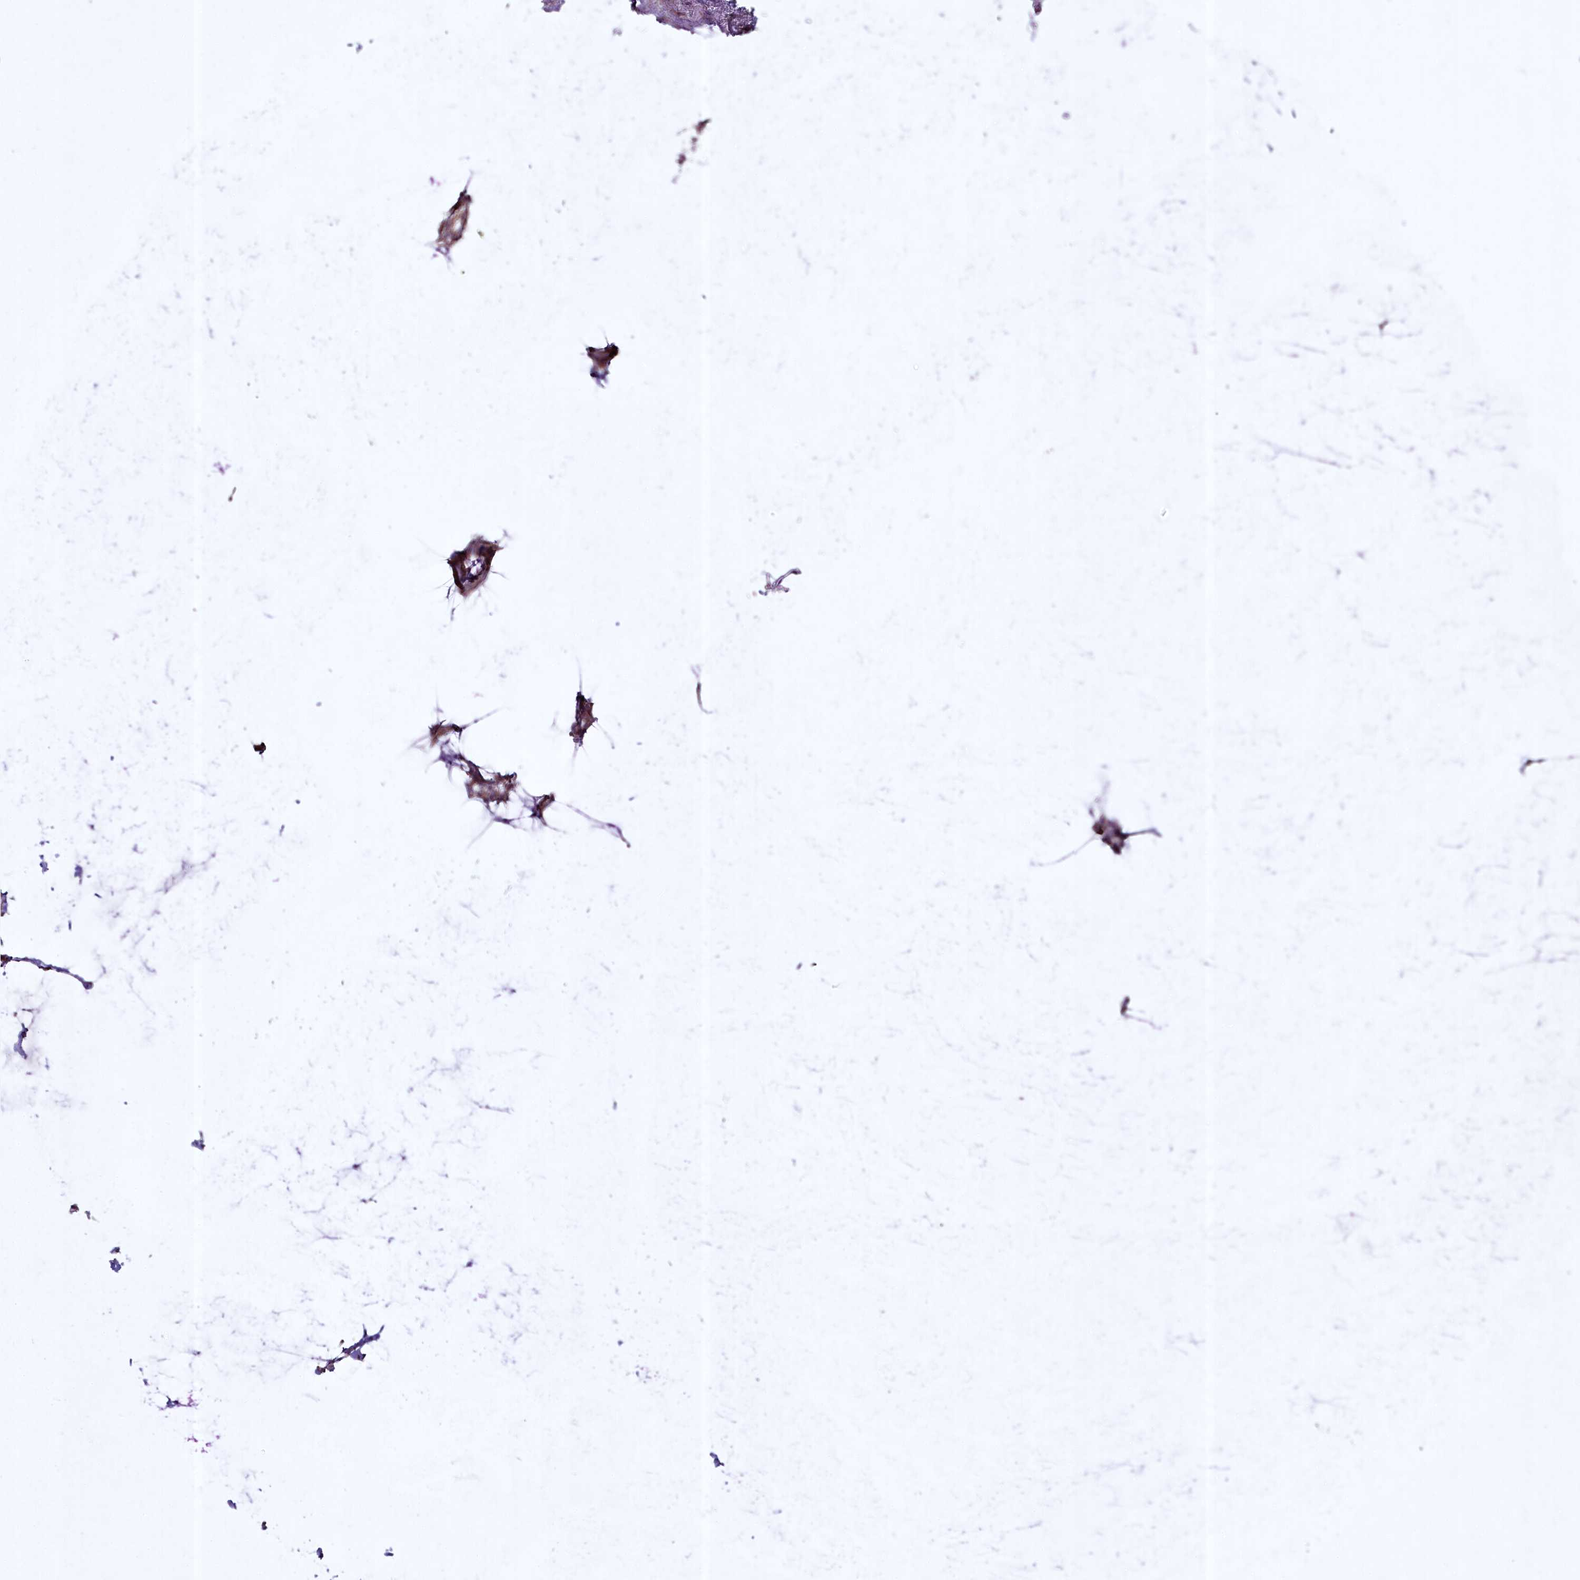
{"staining": {"intensity": "weak", "quantity": ">75%", "location": "cytoplasmic/membranous"}, "tissue": "breast cancer", "cell_type": "Tumor cells", "image_type": "cancer", "snomed": [{"axis": "morphology", "description": "Duct carcinoma"}, {"axis": "topography", "description": "Breast"}], "caption": "Protein staining by IHC exhibits weak cytoplasmic/membranous expression in approximately >75% of tumor cells in breast cancer.", "gene": "SH3TC1", "patient": {"sex": "female", "age": 93}}